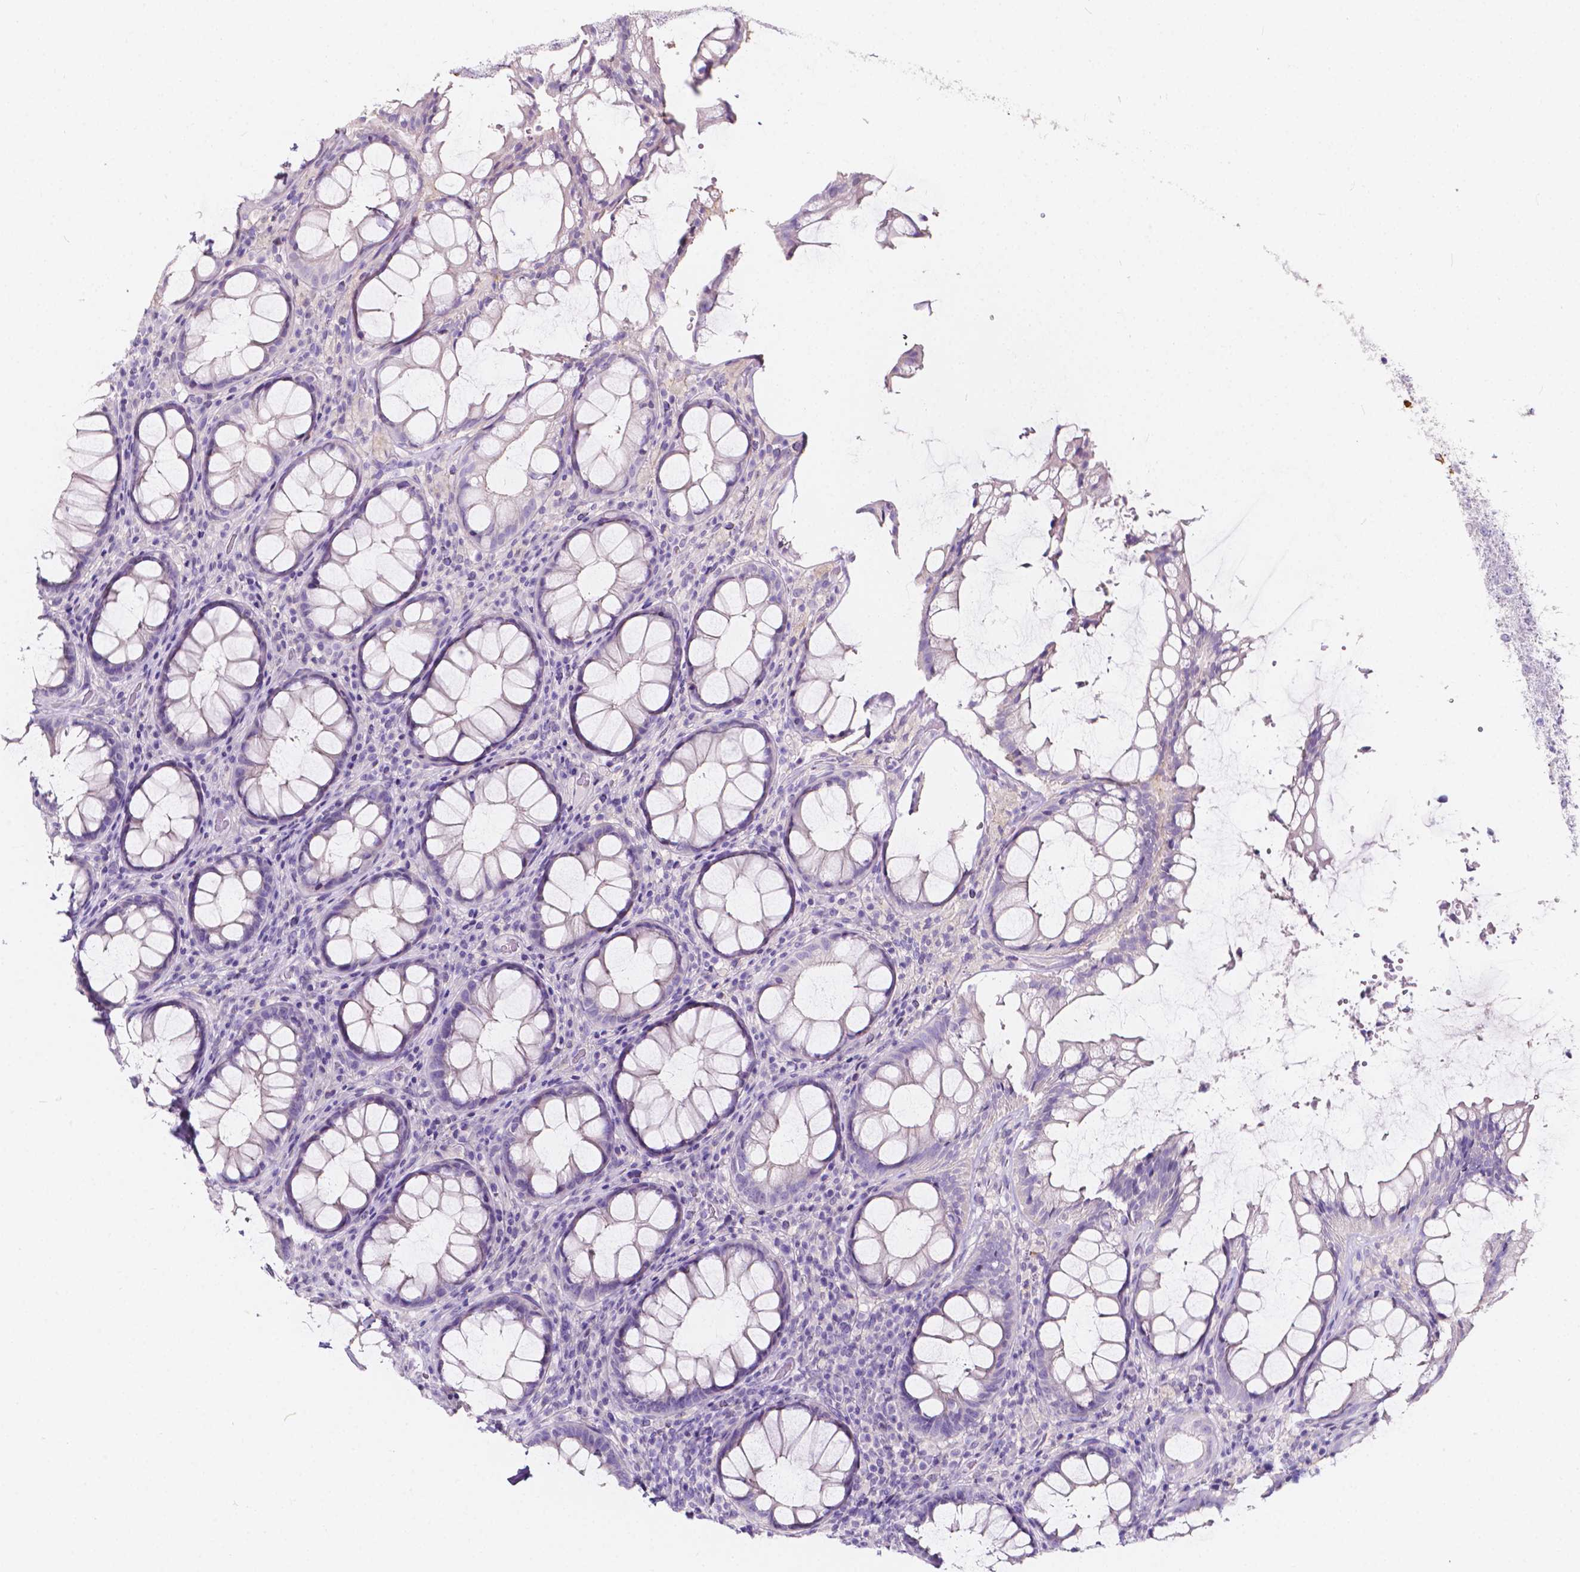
{"staining": {"intensity": "negative", "quantity": "none", "location": "none"}, "tissue": "rectum", "cell_type": "Glandular cells", "image_type": "normal", "snomed": [{"axis": "morphology", "description": "Normal tissue, NOS"}, {"axis": "topography", "description": "Rectum"}], "caption": "This micrograph is of benign rectum stained with immunohistochemistry (IHC) to label a protein in brown with the nuclei are counter-stained blue. There is no positivity in glandular cells.", "gene": "CLSTN2", "patient": {"sex": "male", "age": 72}}